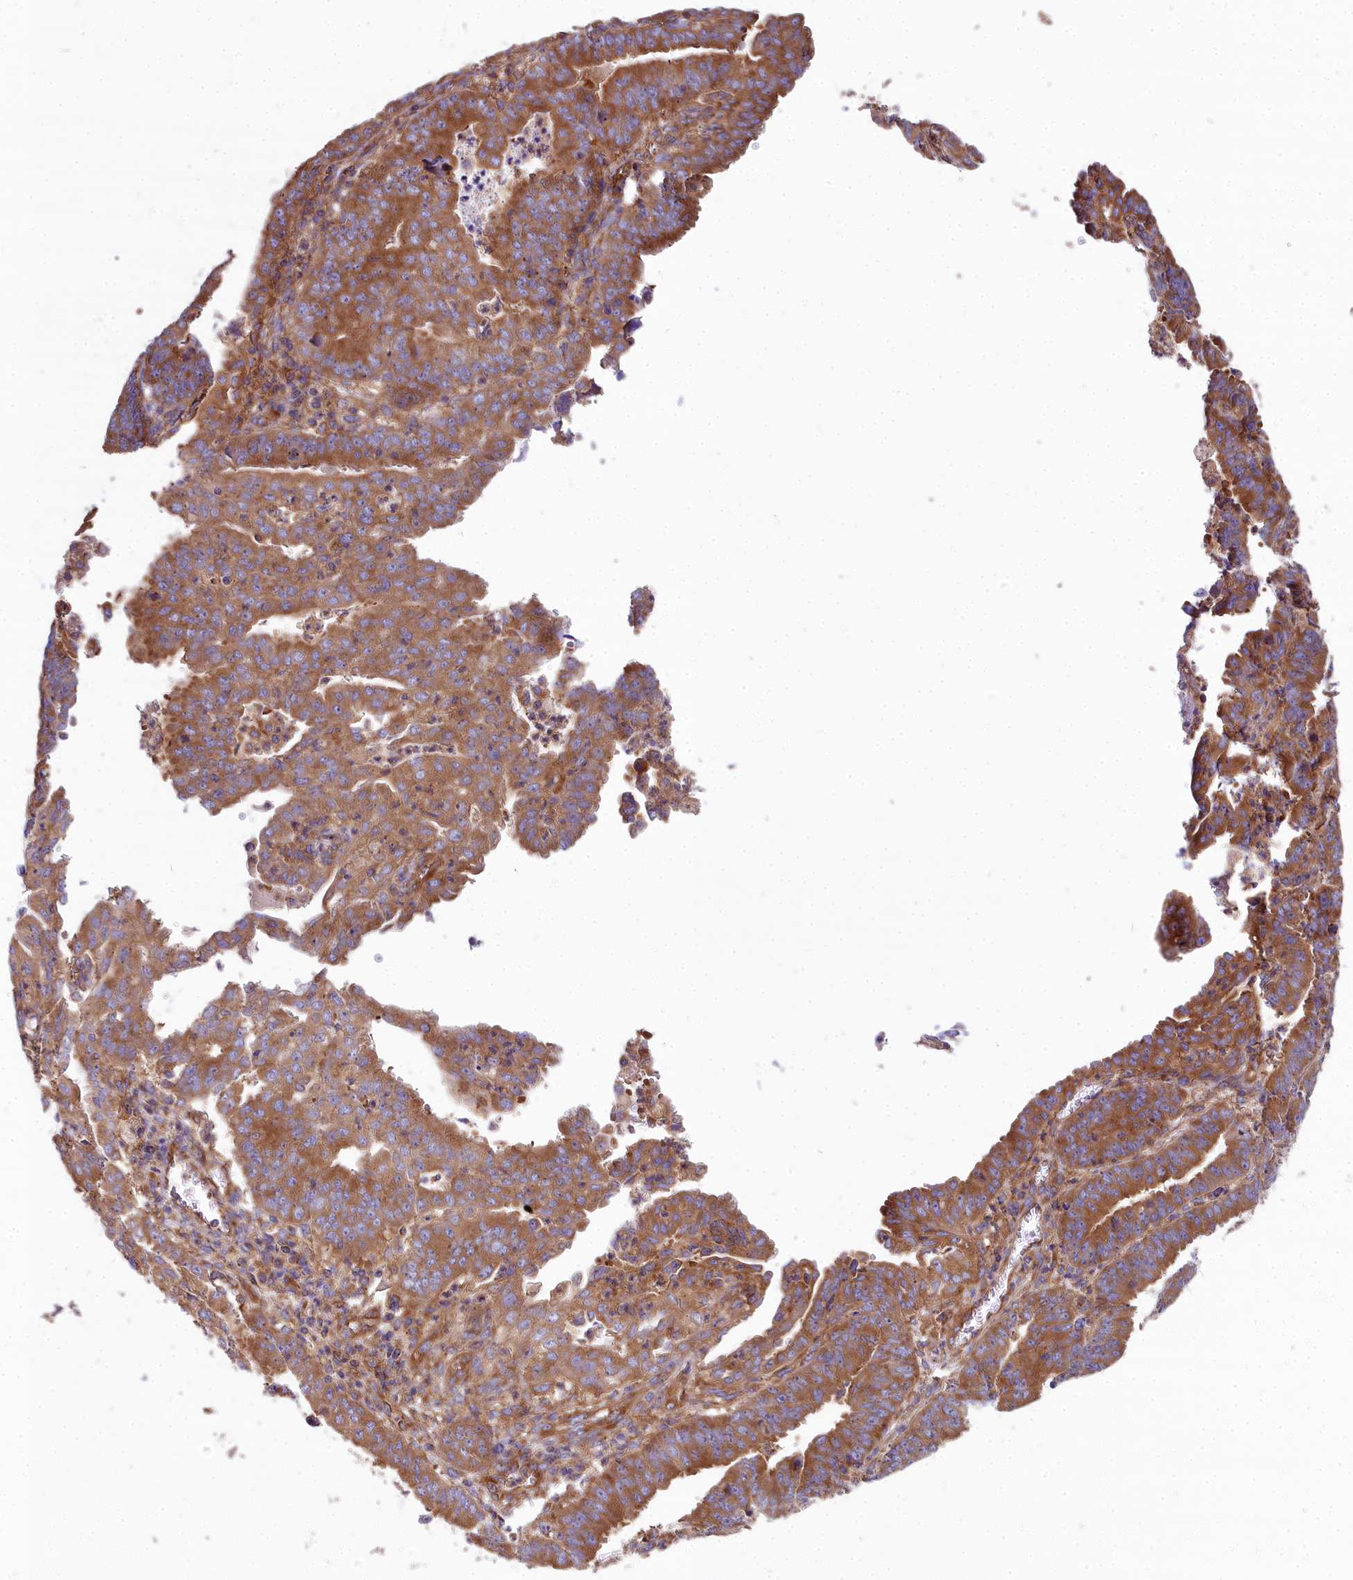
{"staining": {"intensity": "strong", "quantity": ">75%", "location": "cytoplasmic/membranous"}, "tissue": "endometrial cancer", "cell_type": "Tumor cells", "image_type": "cancer", "snomed": [{"axis": "morphology", "description": "Adenocarcinoma, NOS"}, {"axis": "topography", "description": "Endometrium"}], "caption": "Endometrial adenocarcinoma tissue exhibits strong cytoplasmic/membranous staining in approximately >75% of tumor cells, visualized by immunohistochemistry. The staining is performed using DAB (3,3'-diaminobenzidine) brown chromogen to label protein expression. The nuclei are counter-stained blue using hematoxylin.", "gene": "DCTN3", "patient": {"sex": "female", "age": 73}}